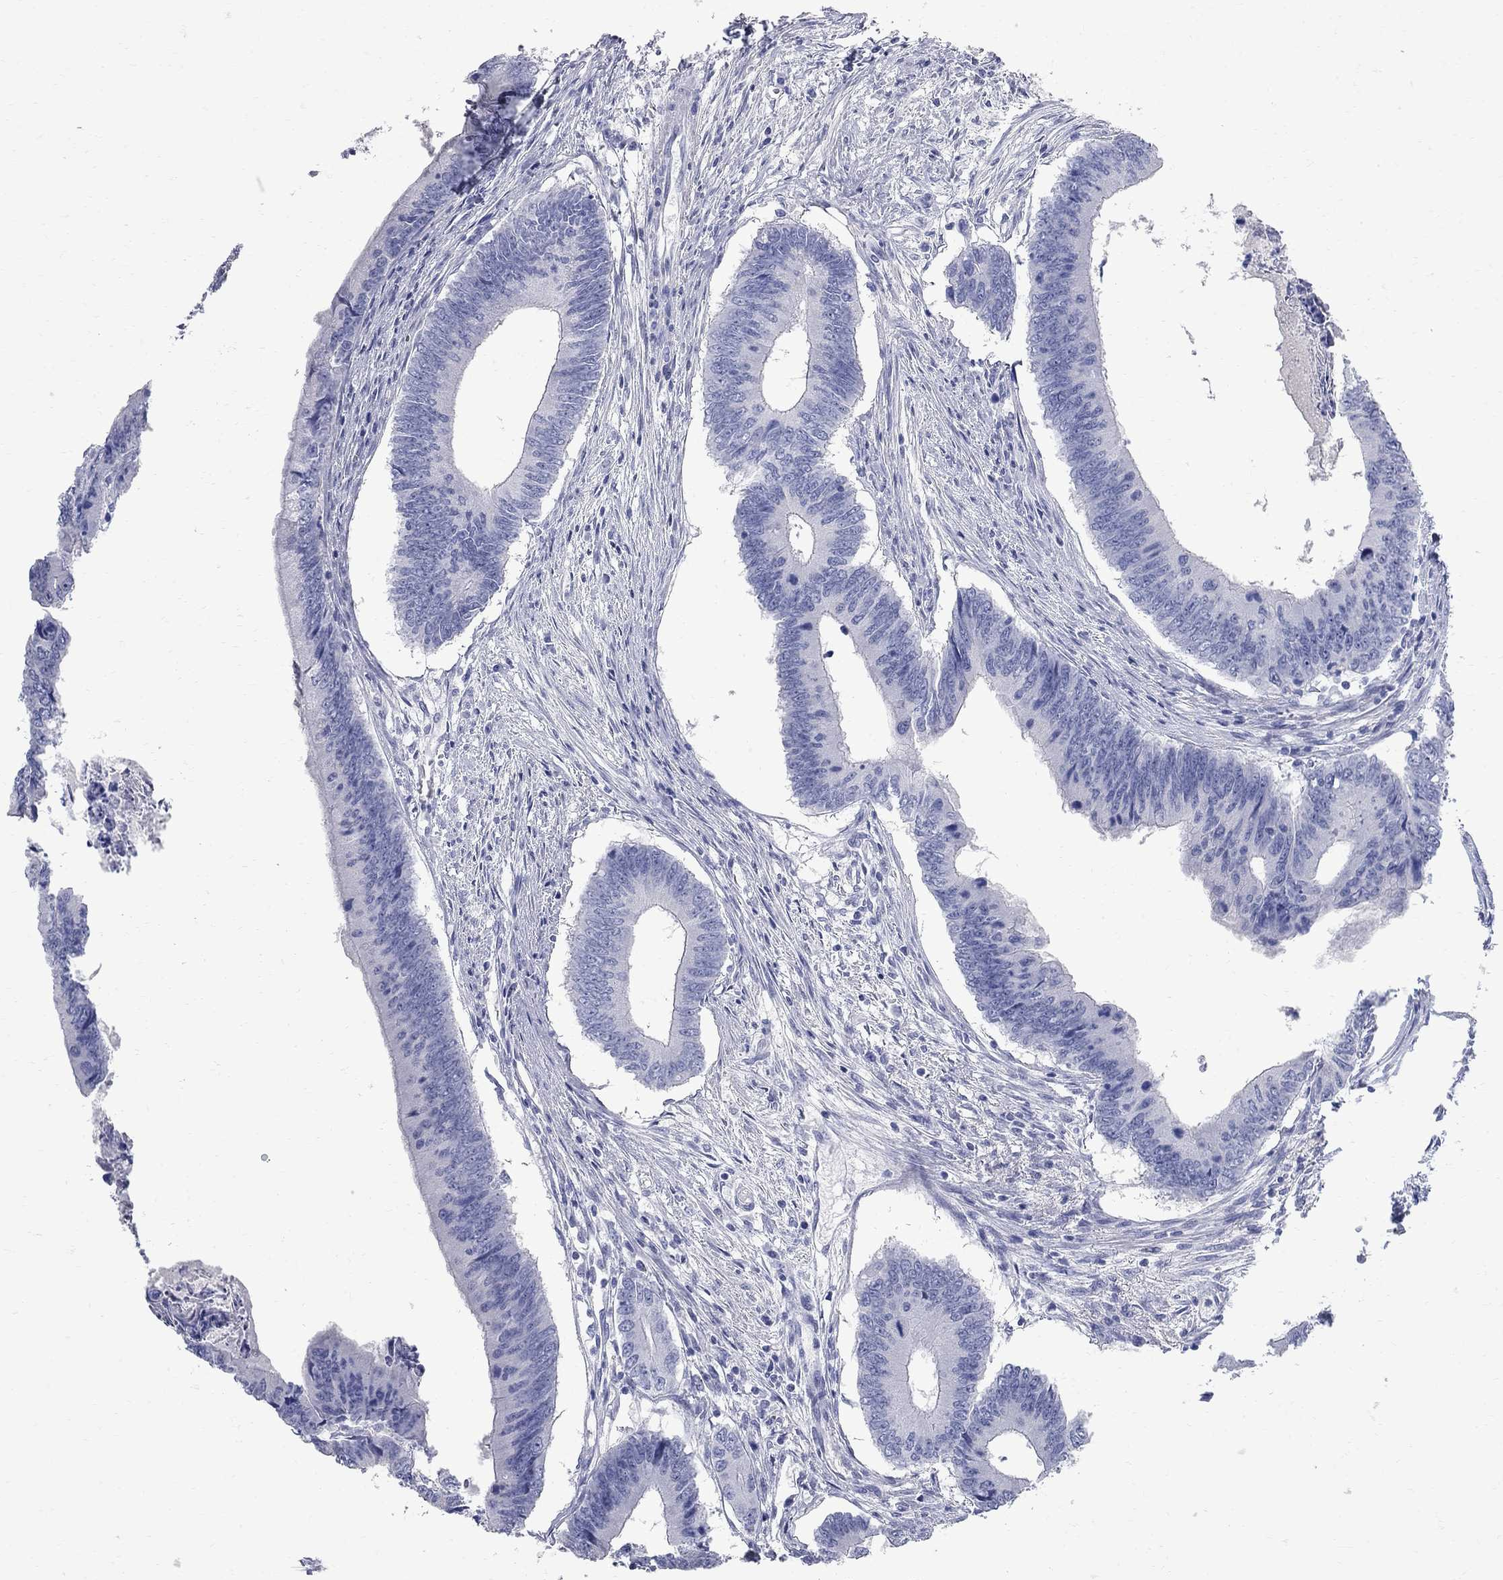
{"staining": {"intensity": "negative", "quantity": "none", "location": "none"}, "tissue": "colorectal cancer", "cell_type": "Tumor cells", "image_type": "cancer", "snomed": [{"axis": "morphology", "description": "Adenocarcinoma, NOS"}, {"axis": "topography", "description": "Colon"}], "caption": "DAB (3,3'-diaminobenzidine) immunohistochemical staining of colorectal adenocarcinoma displays no significant staining in tumor cells. (DAB (3,3'-diaminobenzidine) IHC with hematoxylin counter stain).", "gene": "BPIFB1", "patient": {"sex": "male", "age": 53}}